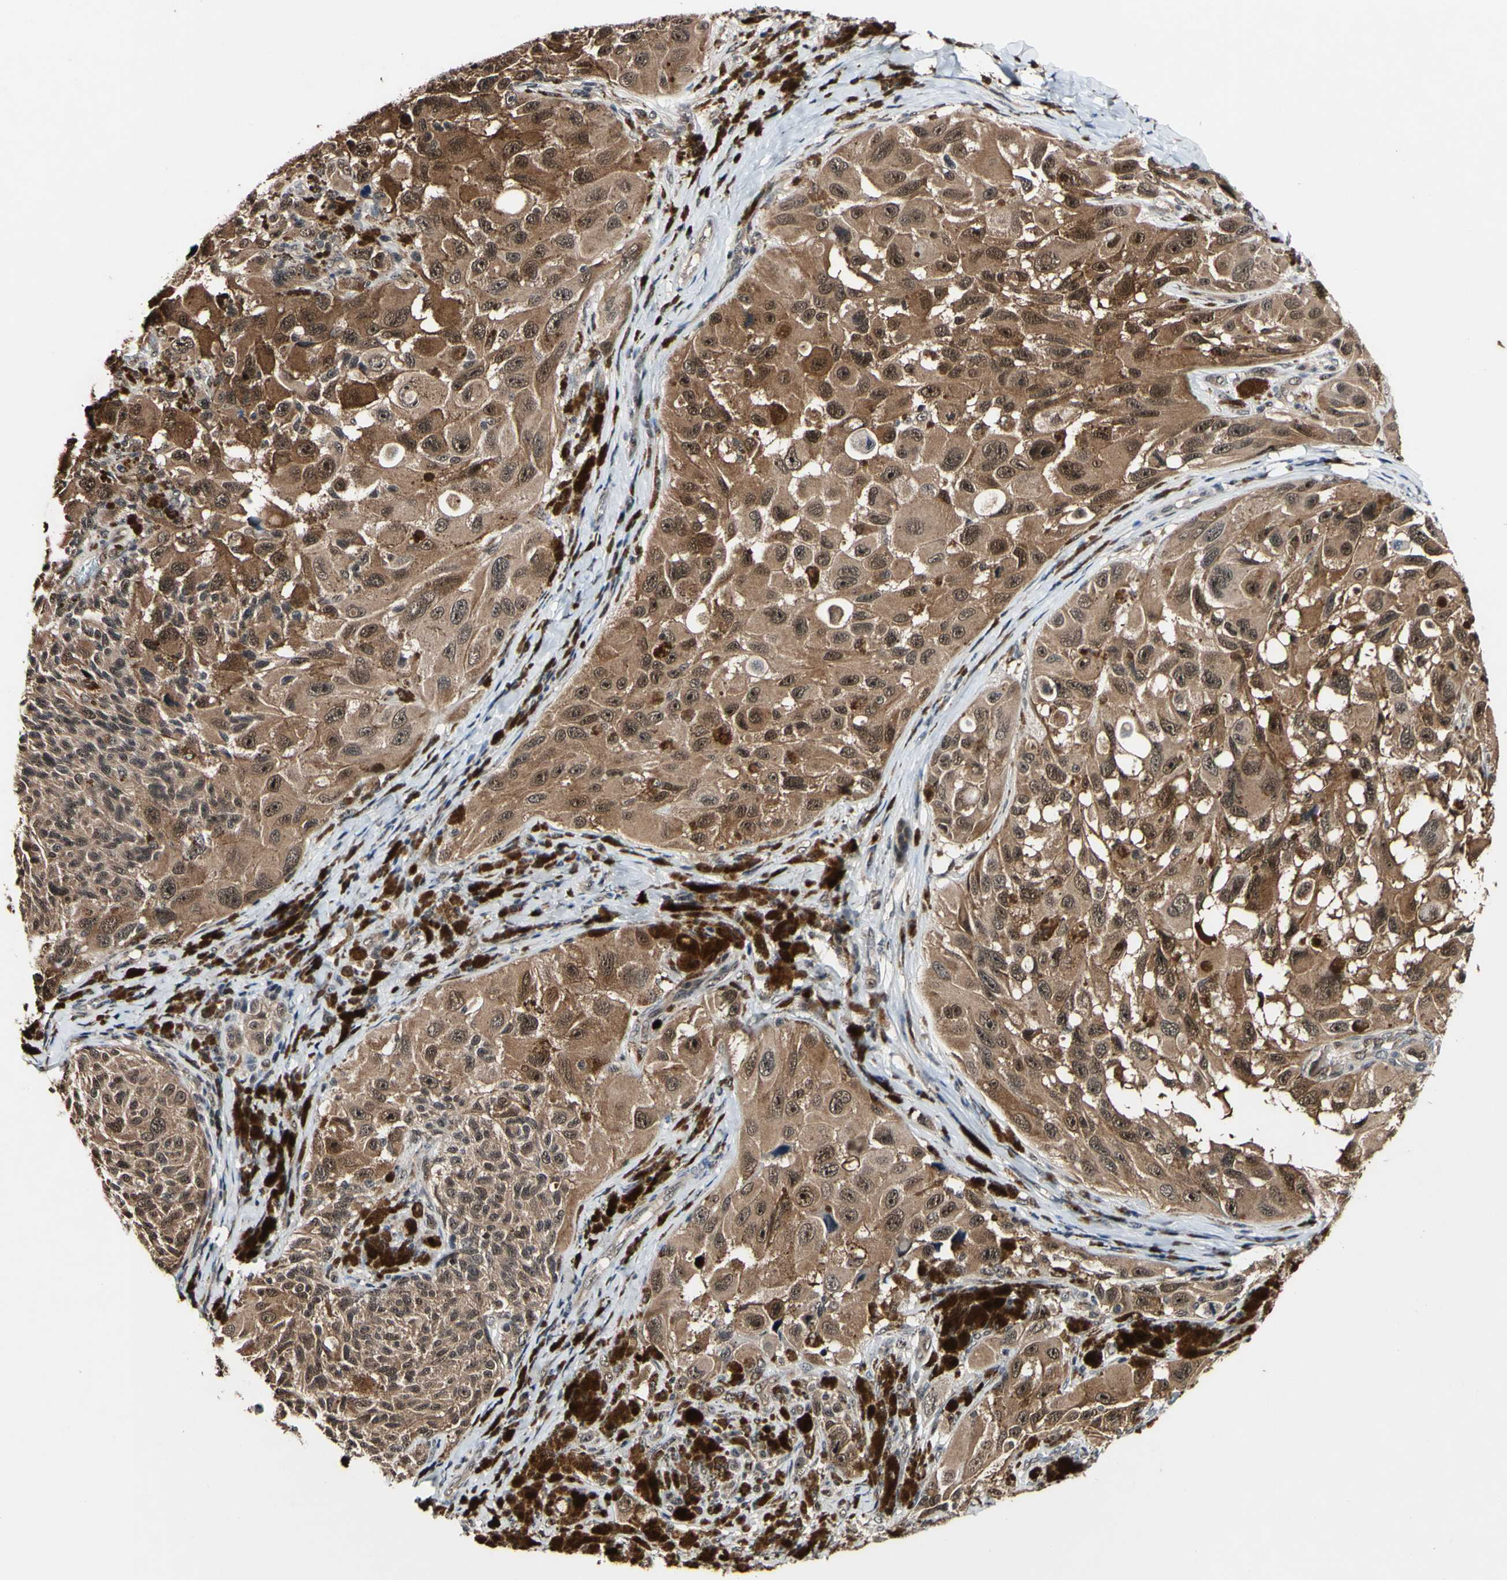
{"staining": {"intensity": "weak", "quantity": ">75%", "location": "cytoplasmic/membranous,nuclear"}, "tissue": "melanoma", "cell_type": "Tumor cells", "image_type": "cancer", "snomed": [{"axis": "morphology", "description": "Malignant melanoma, NOS"}, {"axis": "topography", "description": "Skin"}], "caption": "High-power microscopy captured an immunohistochemistry (IHC) image of melanoma, revealing weak cytoplasmic/membranous and nuclear expression in approximately >75% of tumor cells.", "gene": "PSMD10", "patient": {"sex": "female", "age": 73}}